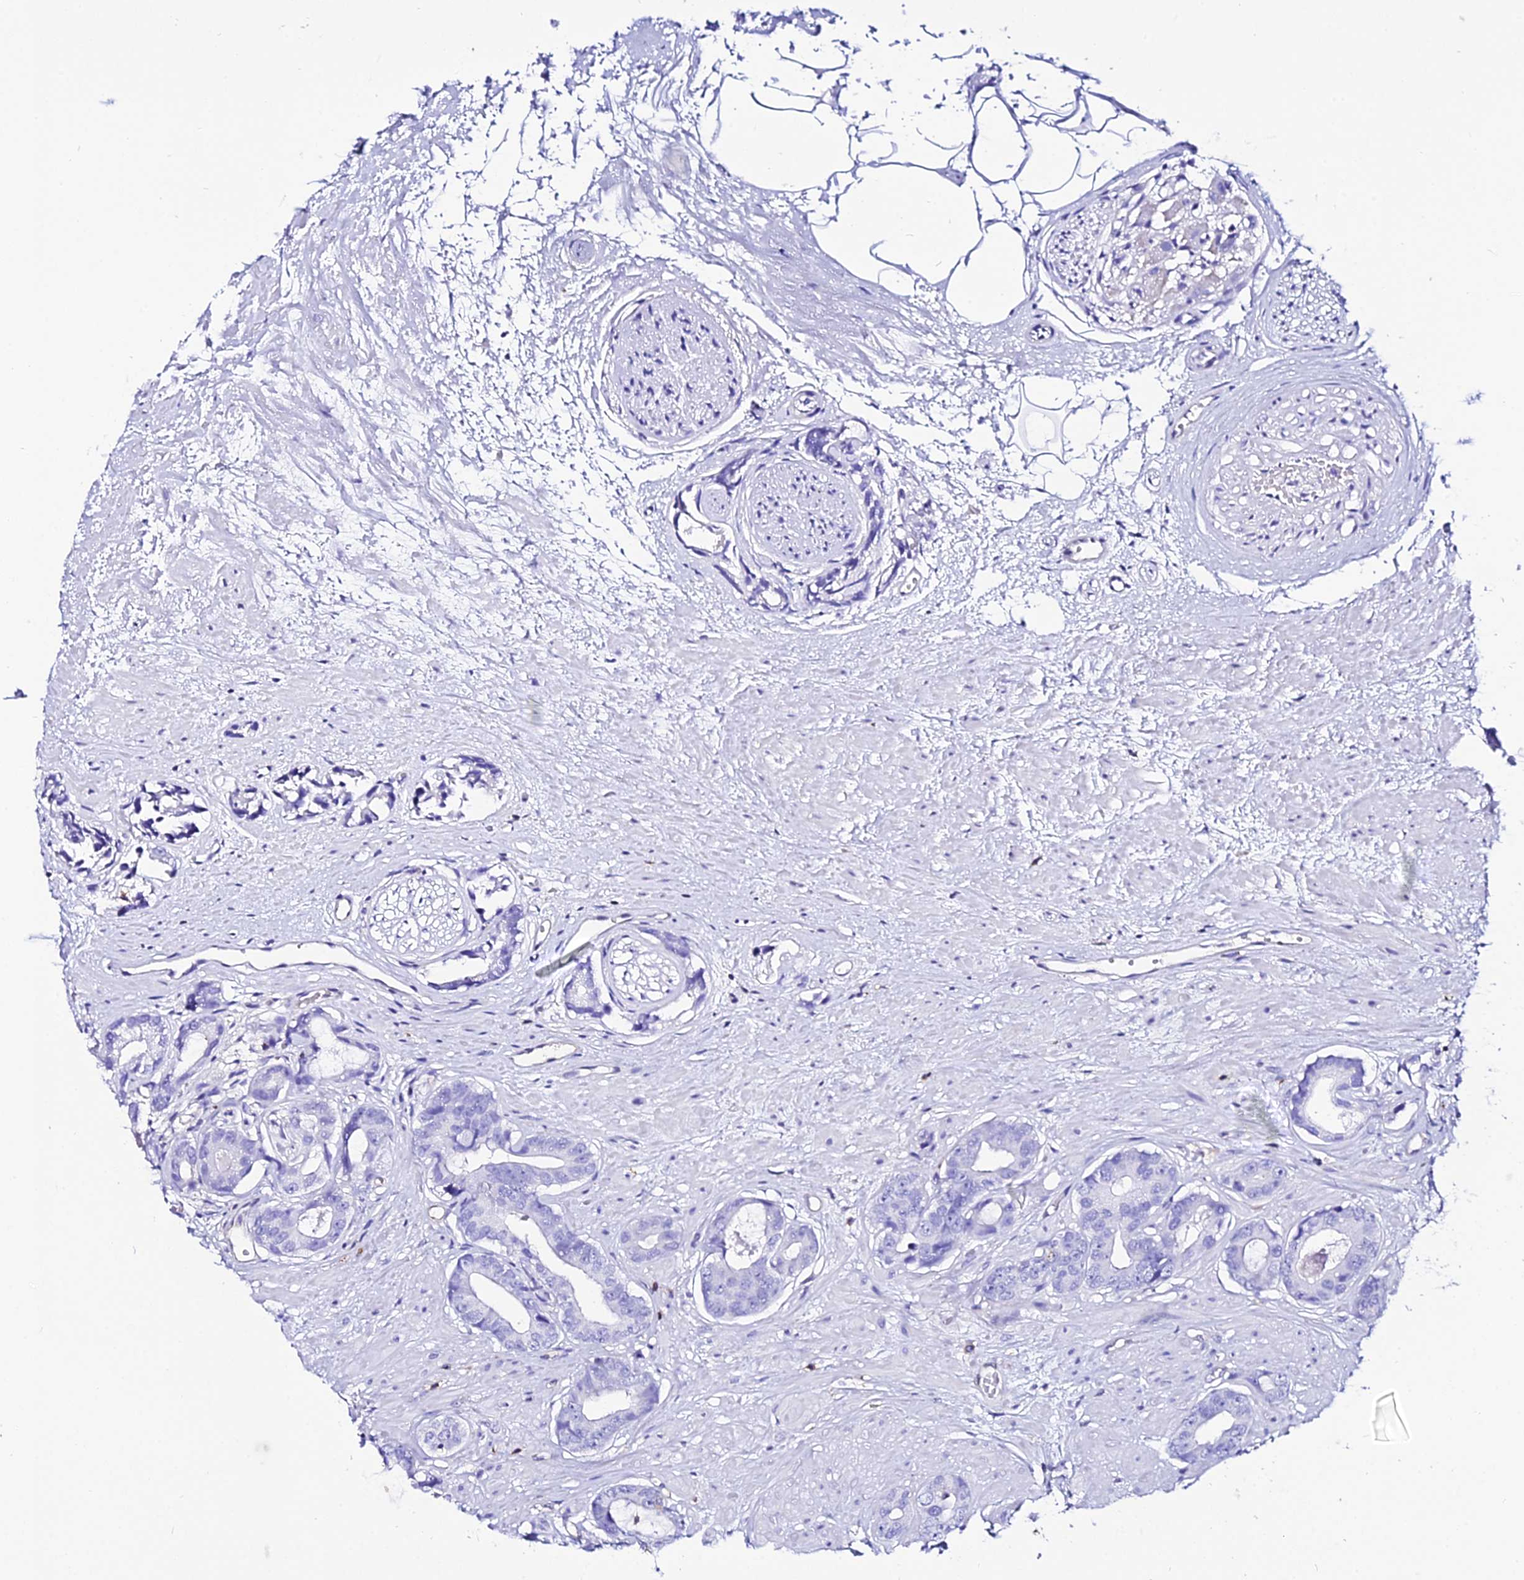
{"staining": {"intensity": "negative", "quantity": "none", "location": "none"}, "tissue": "prostate cancer", "cell_type": "Tumor cells", "image_type": "cancer", "snomed": [{"axis": "morphology", "description": "Adenocarcinoma, Low grade"}, {"axis": "topography", "description": "Prostate"}], "caption": "Immunohistochemical staining of prostate cancer demonstrates no significant expression in tumor cells. The staining is performed using DAB brown chromogen with nuclei counter-stained in using hematoxylin.", "gene": "S100A16", "patient": {"sex": "male", "age": 64}}